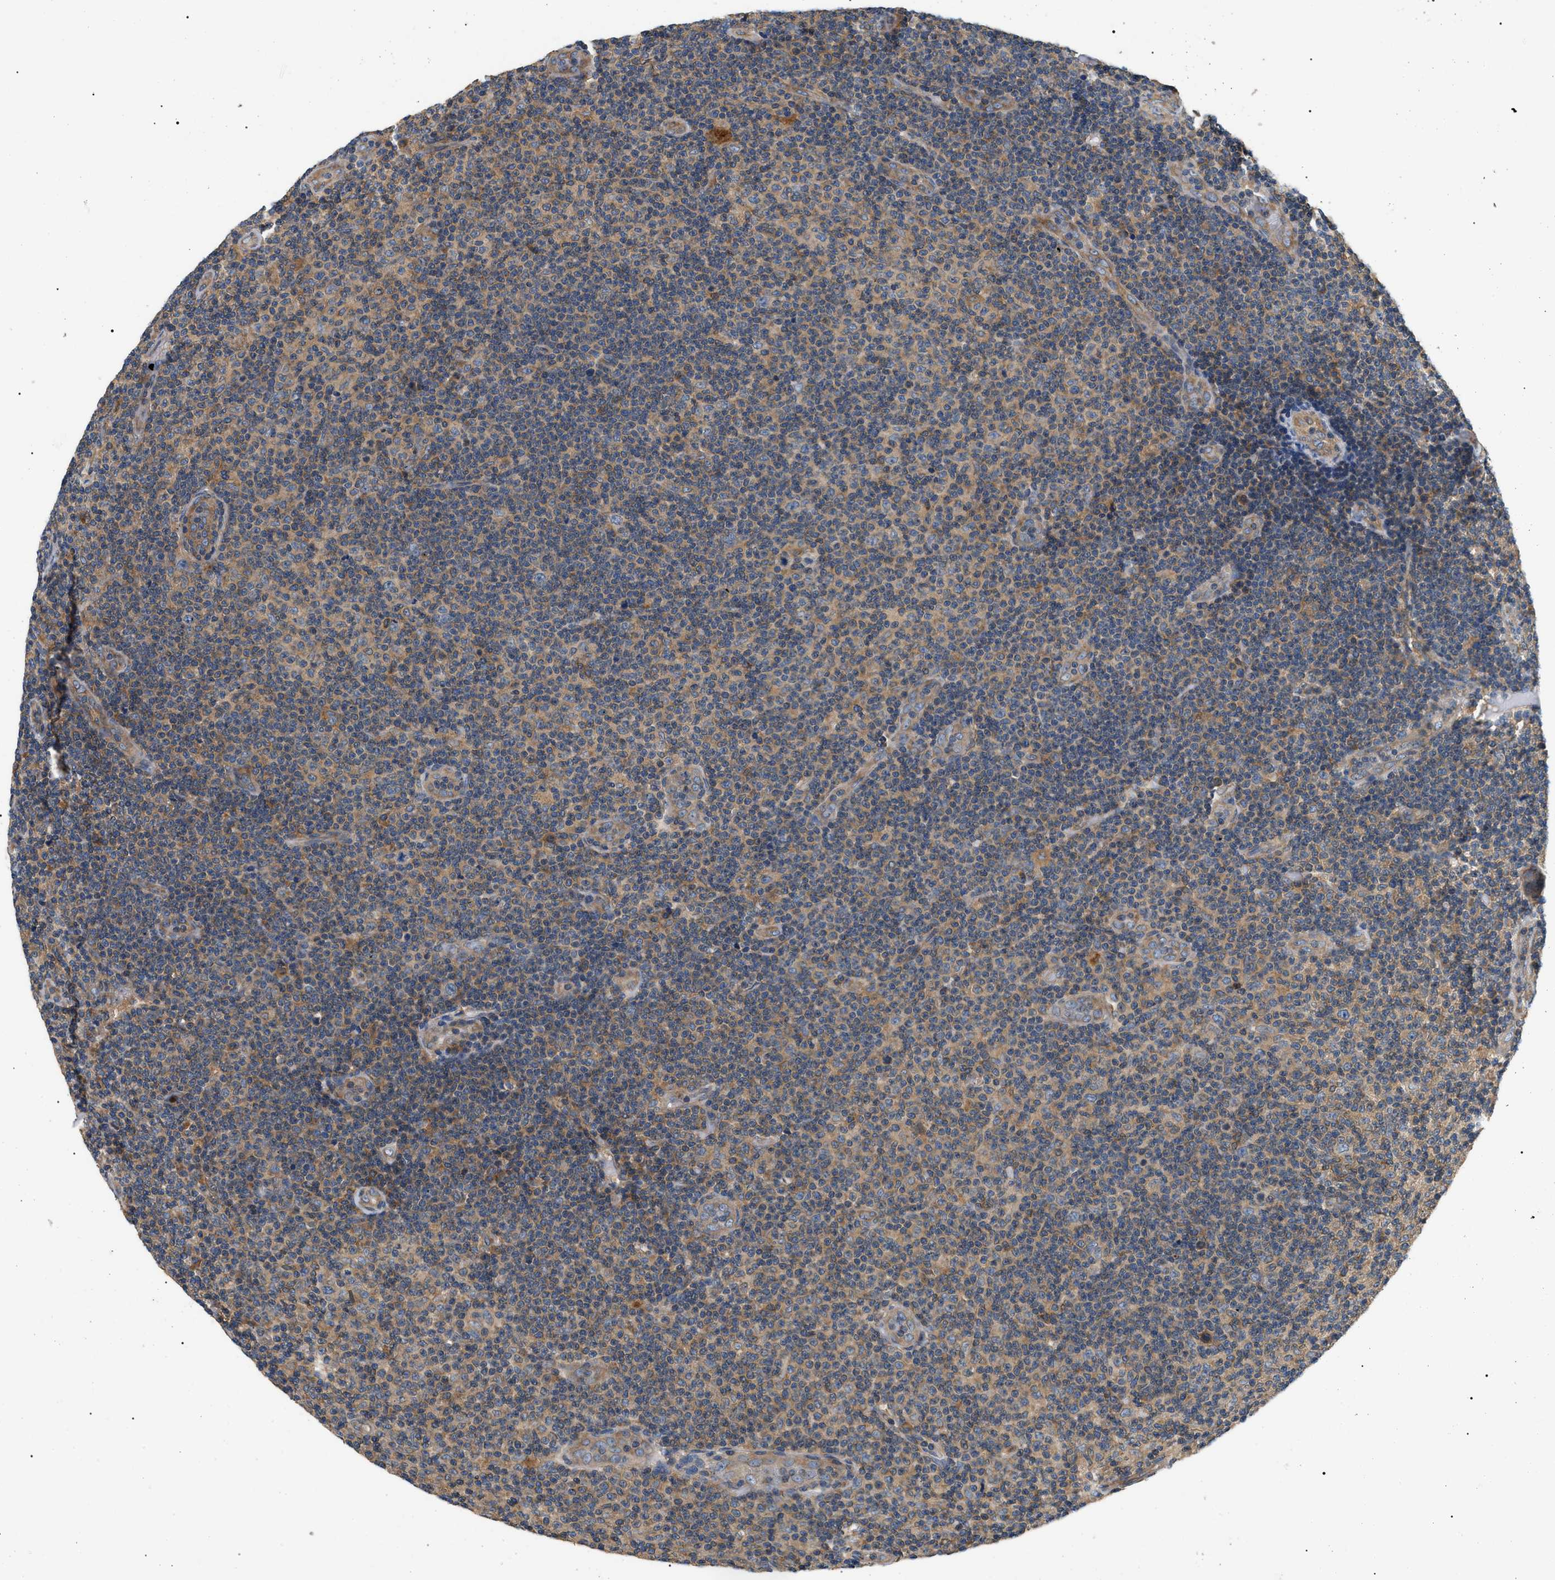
{"staining": {"intensity": "weak", "quantity": ">75%", "location": "cytoplasmic/membranous"}, "tissue": "lymphoma", "cell_type": "Tumor cells", "image_type": "cancer", "snomed": [{"axis": "morphology", "description": "Malignant lymphoma, non-Hodgkin's type, Low grade"}, {"axis": "topography", "description": "Lymph node"}], "caption": "High-magnification brightfield microscopy of lymphoma stained with DAB (brown) and counterstained with hematoxylin (blue). tumor cells exhibit weak cytoplasmic/membranous expression is appreciated in about>75% of cells. The protein of interest is stained brown, and the nuclei are stained in blue (DAB (3,3'-diaminobenzidine) IHC with brightfield microscopy, high magnification).", "gene": "PPM1B", "patient": {"sex": "male", "age": 83}}